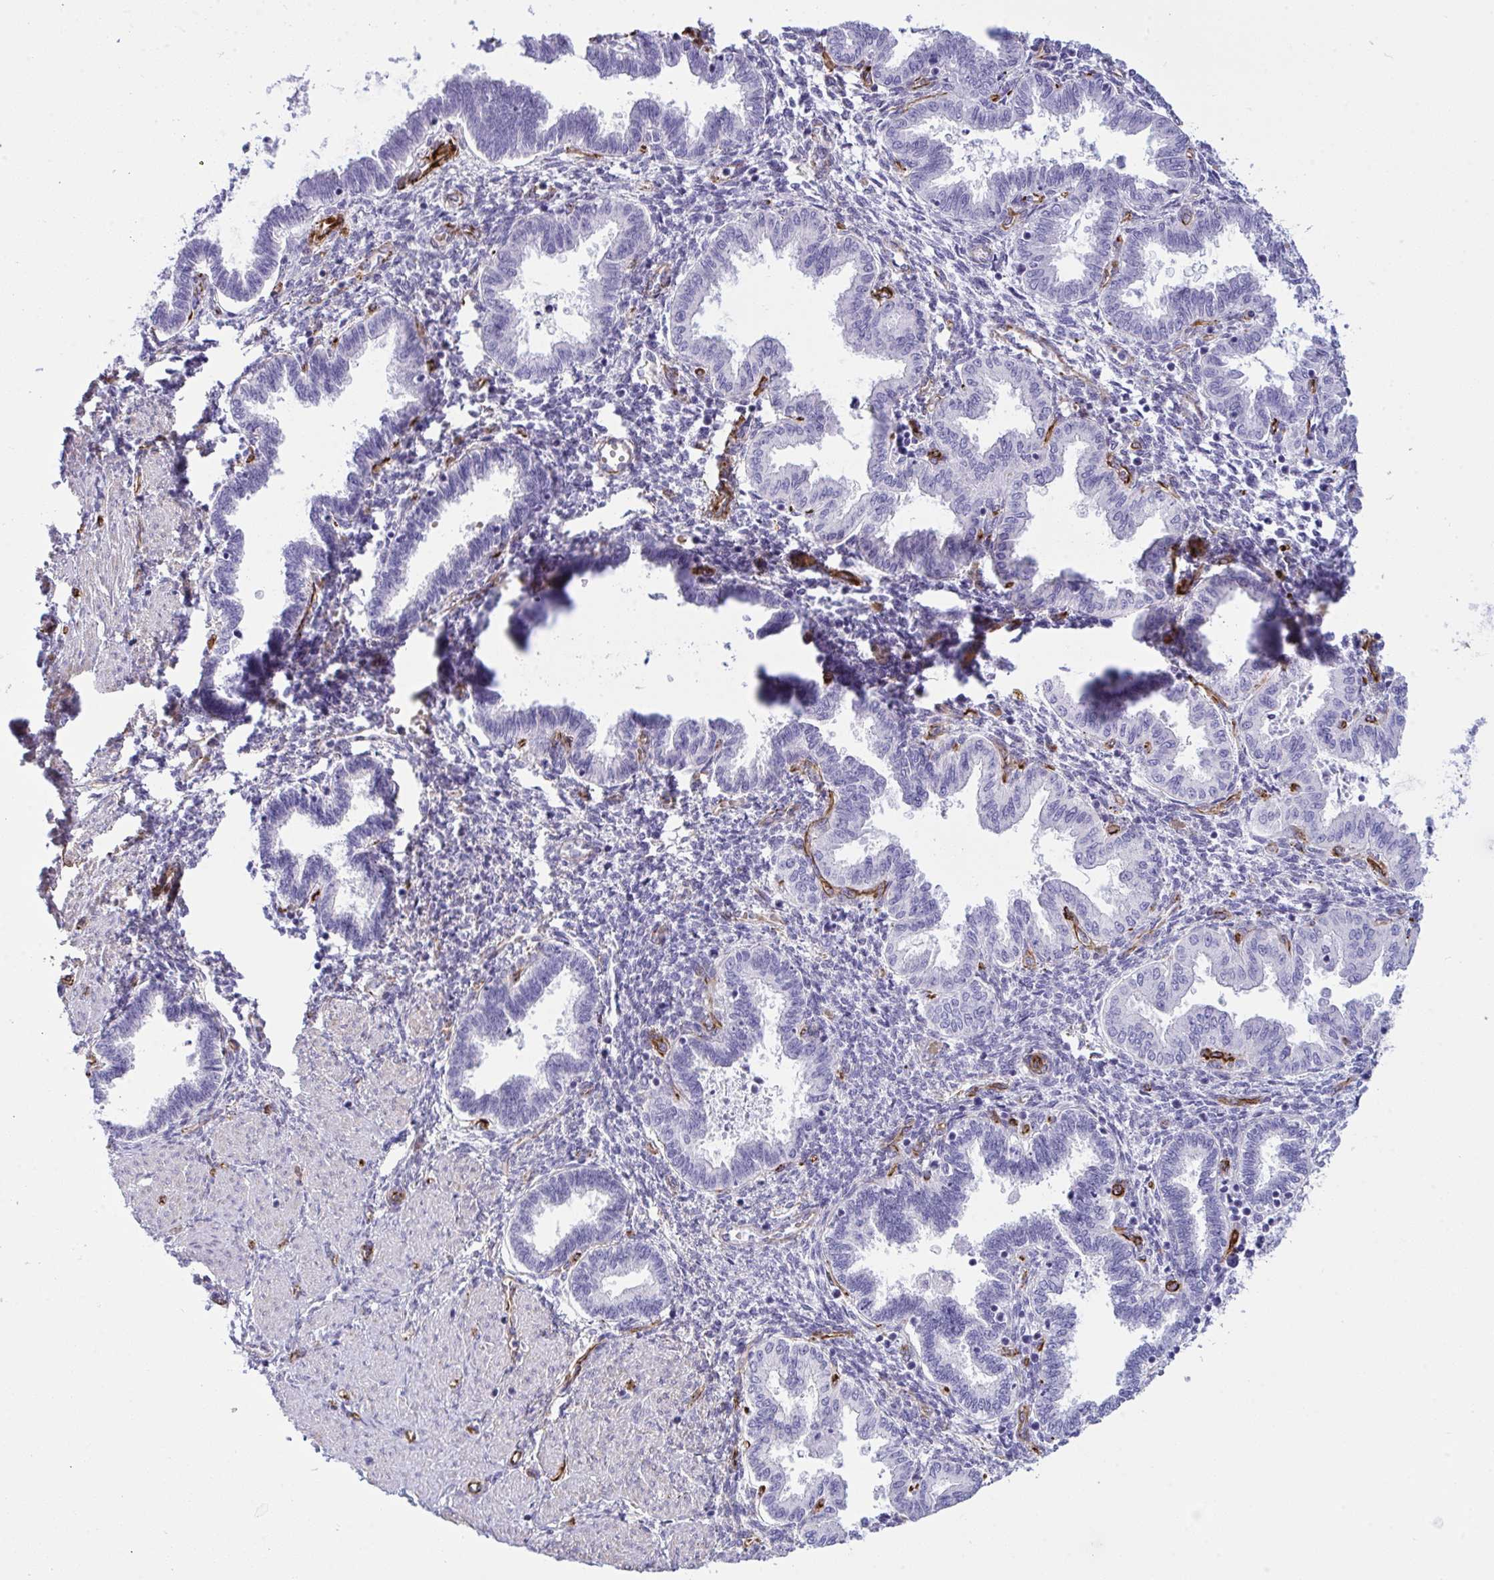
{"staining": {"intensity": "negative", "quantity": "none", "location": "none"}, "tissue": "endometrium", "cell_type": "Cells in endometrial stroma", "image_type": "normal", "snomed": [{"axis": "morphology", "description": "Normal tissue, NOS"}, {"axis": "topography", "description": "Endometrium"}], "caption": "Endometrium was stained to show a protein in brown. There is no significant expression in cells in endometrial stroma. (DAB immunohistochemistry (IHC) with hematoxylin counter stain).", "gene": "SLC35B1", "patient": {"sex": "female", "age": 33}}